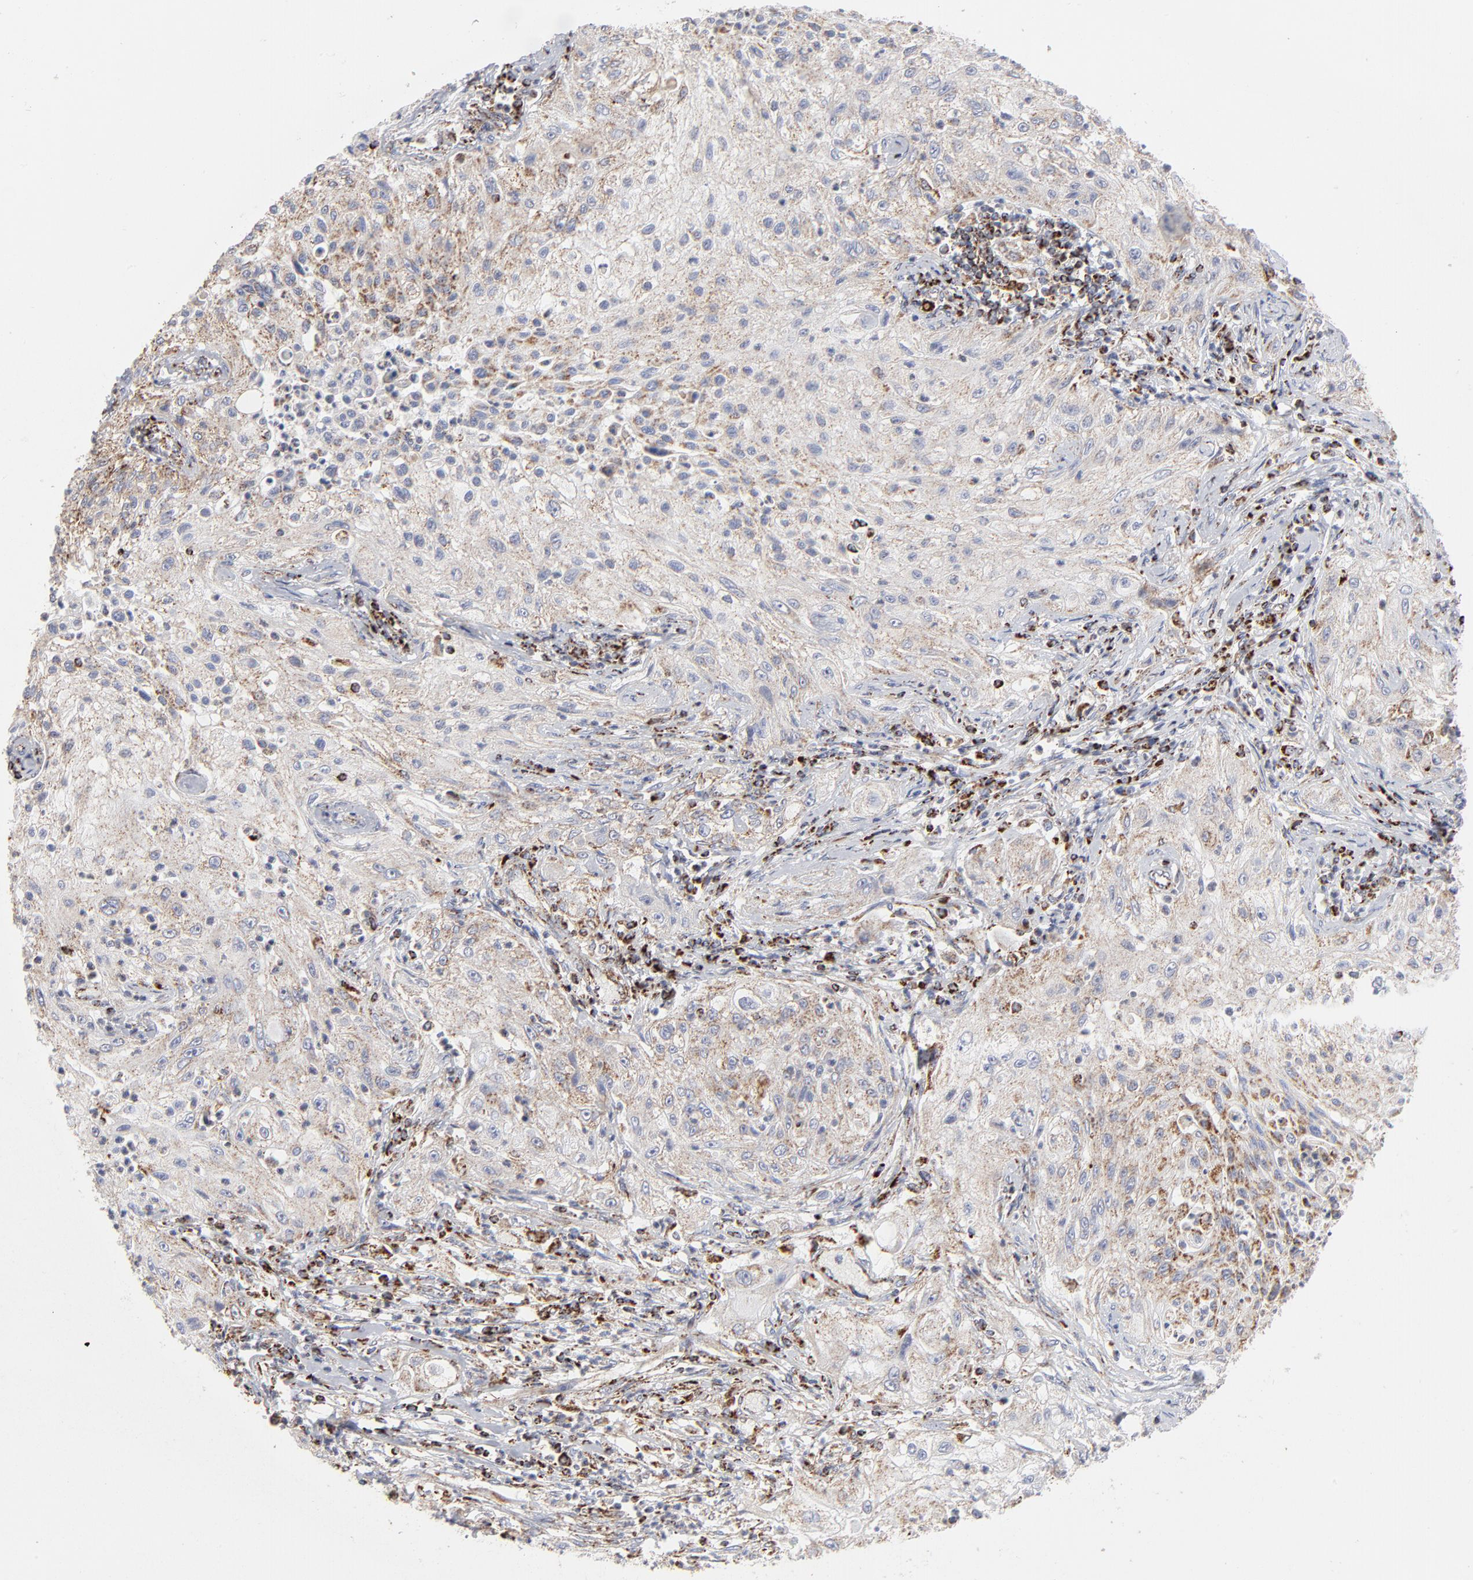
{"staining": {"intensity": "moderate", "quantity": "25%-75%", "location": "cytoplasmic/membranous"}, "tissue": "lung cancer", "cell_type": "Tumor cells", "image_type": "cancer", "snomed": [{"axis": "morphology", "description": "Inflammation, NOS"}, {"axis": "morphology", "description": "Squamous cell carcinoma, NOS"}, {"axis": "topography", "description": "Lymph node"}, {"axis": "topography", "description": "Soft tissue"}, {"axis": "topography", "description": "Lung"}], "caption": "Immunohistochemistry (IHC) staining of lung squamous cell carcinoma, which demonstrates medium levels of moderate cytoplasmic/membranous expression in about 25%-75% of tumor cells indicating moderate cytoplasmic/membranous protein staining. The staining was performed using DAB (3,3'-diaminobenzidine) (brown) for protein detection and nuclei were counterstained in hematoxylin (blue).", "gene": "ASB3", "patient": {"sex": "male", "age": 66}}